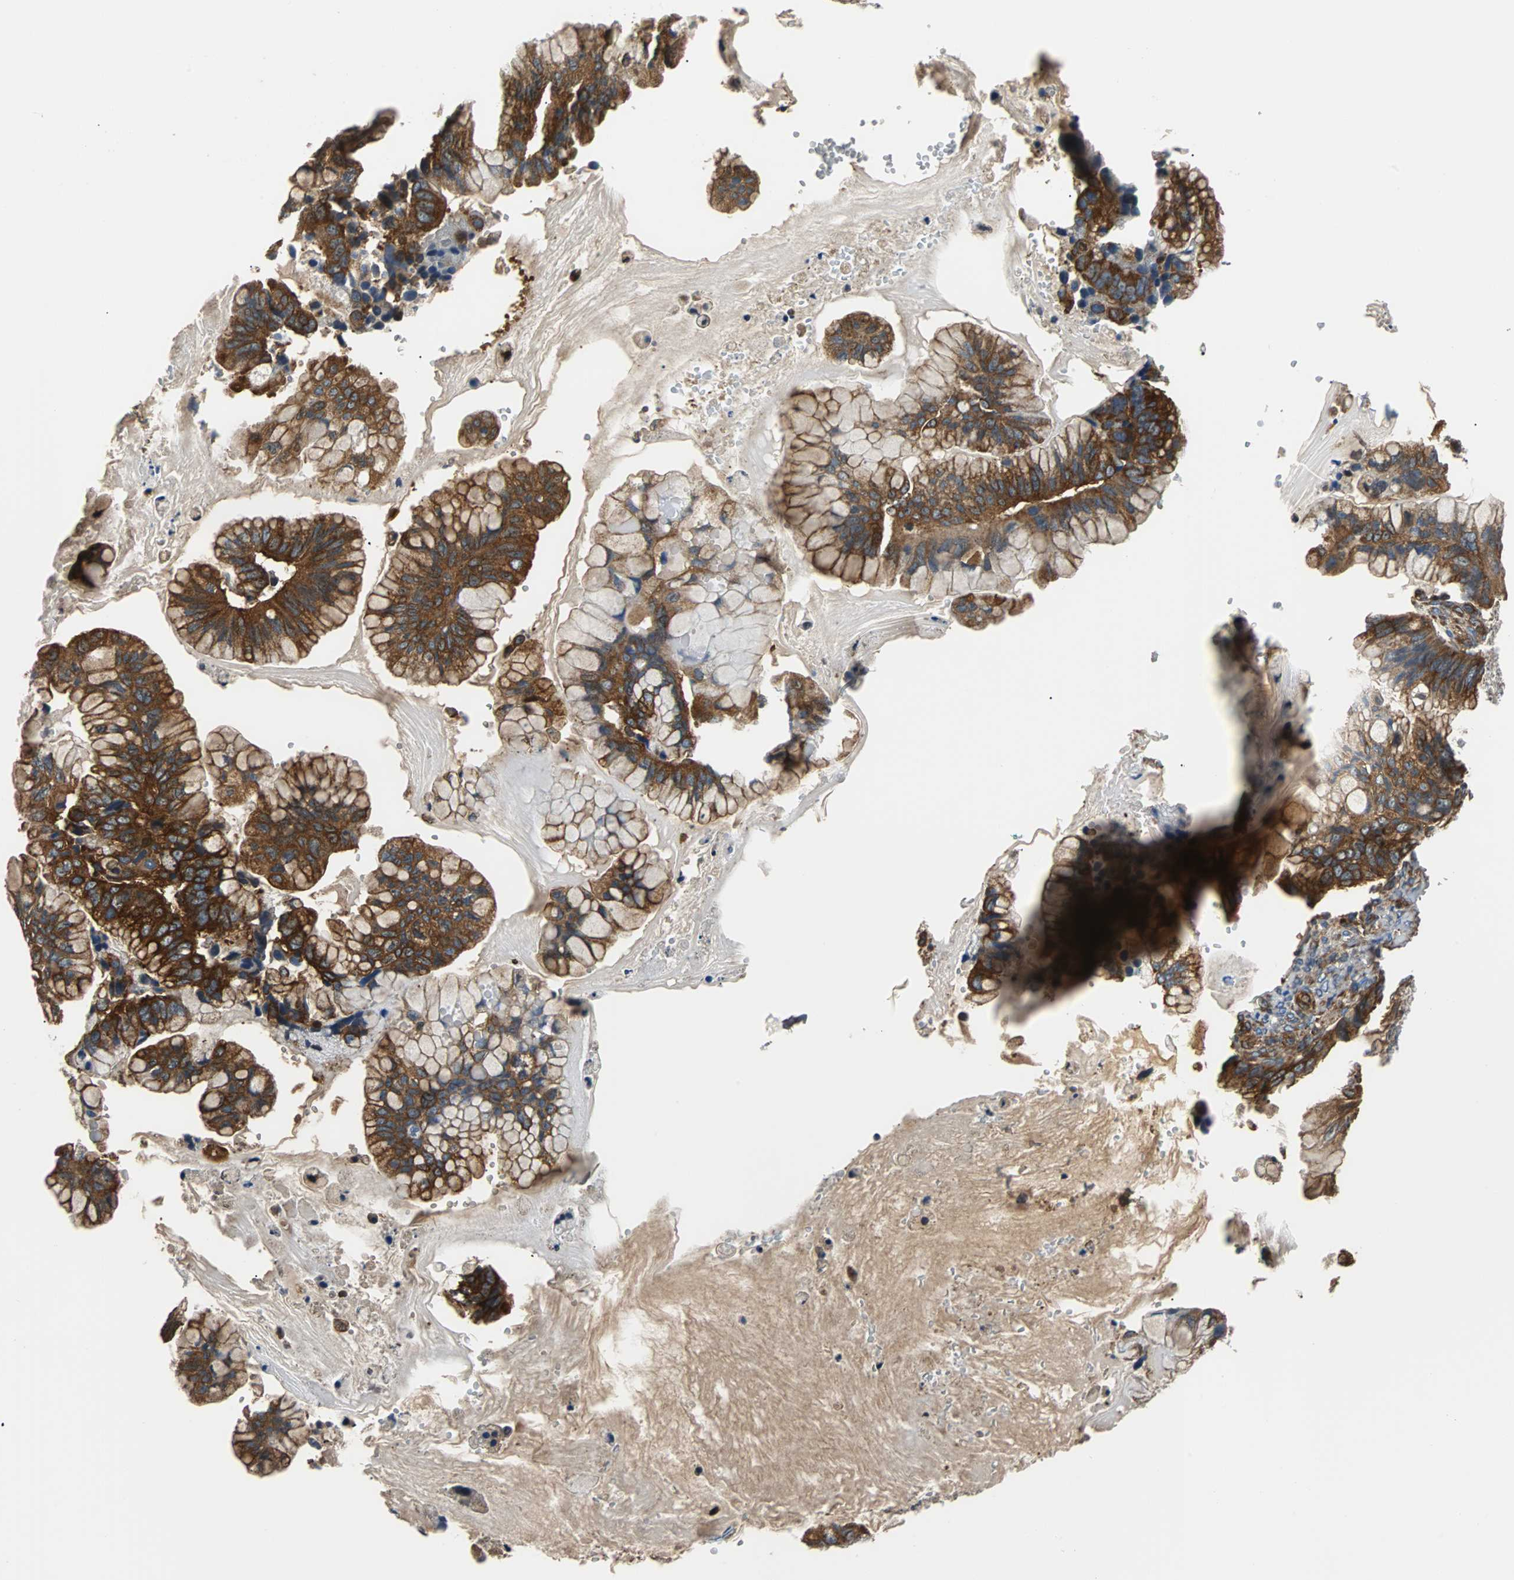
{"staining": {"intensity": "strong", "quantity": ">75%", "location": "cytoplasmic/membranous"}, "tissue": "ovarian cancer", "cell_type": "Tumor cells", "image_type": "cancer", "snomed": [{"axis": "morphology", "description": "Cystadenocarcinoma, mucinous, NOS"}, {"axis": "topography", "description": "Ovary"}], "caption": "DAB immunohistochemical staining of human ovarian mucinous cystadenocarcinoma demonstrates strong cytoplasmic/membranous protein staining in approximately >75% of tumor cells. (DAB (3,3'-diaminobenzidine) IHC with brightfield microscopy, high magnification).", "gene": "RELA", "patient": {"sex": "female", "age": 36}}